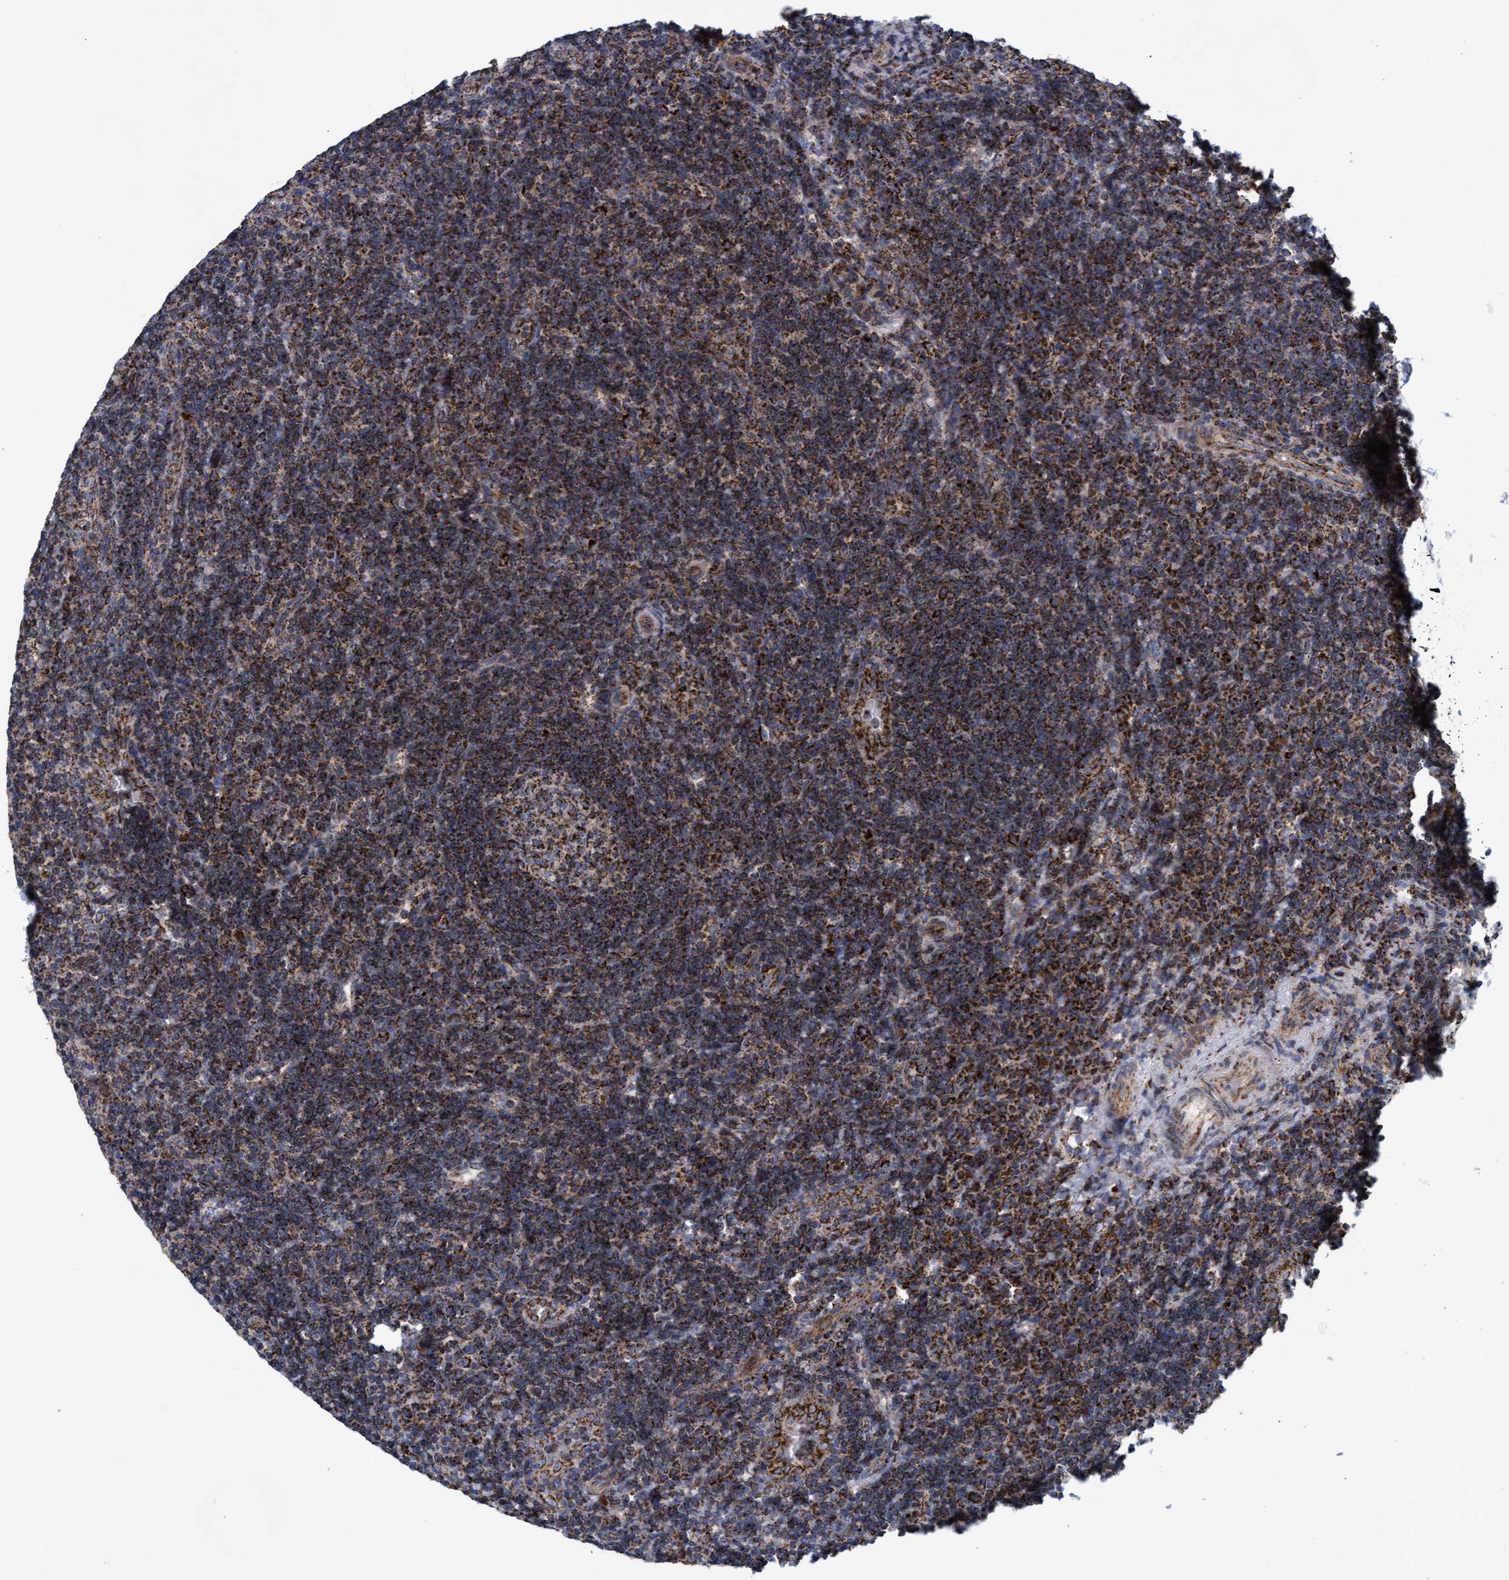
{"staining": {"intensity": "strong", "quantity": ">75%", "location": "cytoplasmic/membranous"}, "tissue": "lymphoma", "cell_type": "Tumor cells", "image_type": "cancer", "snomed": [{"axis": "morphology", "description": "Malignant lymphoma, non-Hodgkin's type, High grade"}, {"axis": "topography", "description": "Tonsil"}], "caption": "DAB (3,3'-diaminobenzidine) immunohistochemical staining of lymphoma reveals strong cytoplasmic/membranous protein positivity in about >75% of tumor cells.", "gene": "MRPL38", "patient": {"sex": "female", "age": 36}}